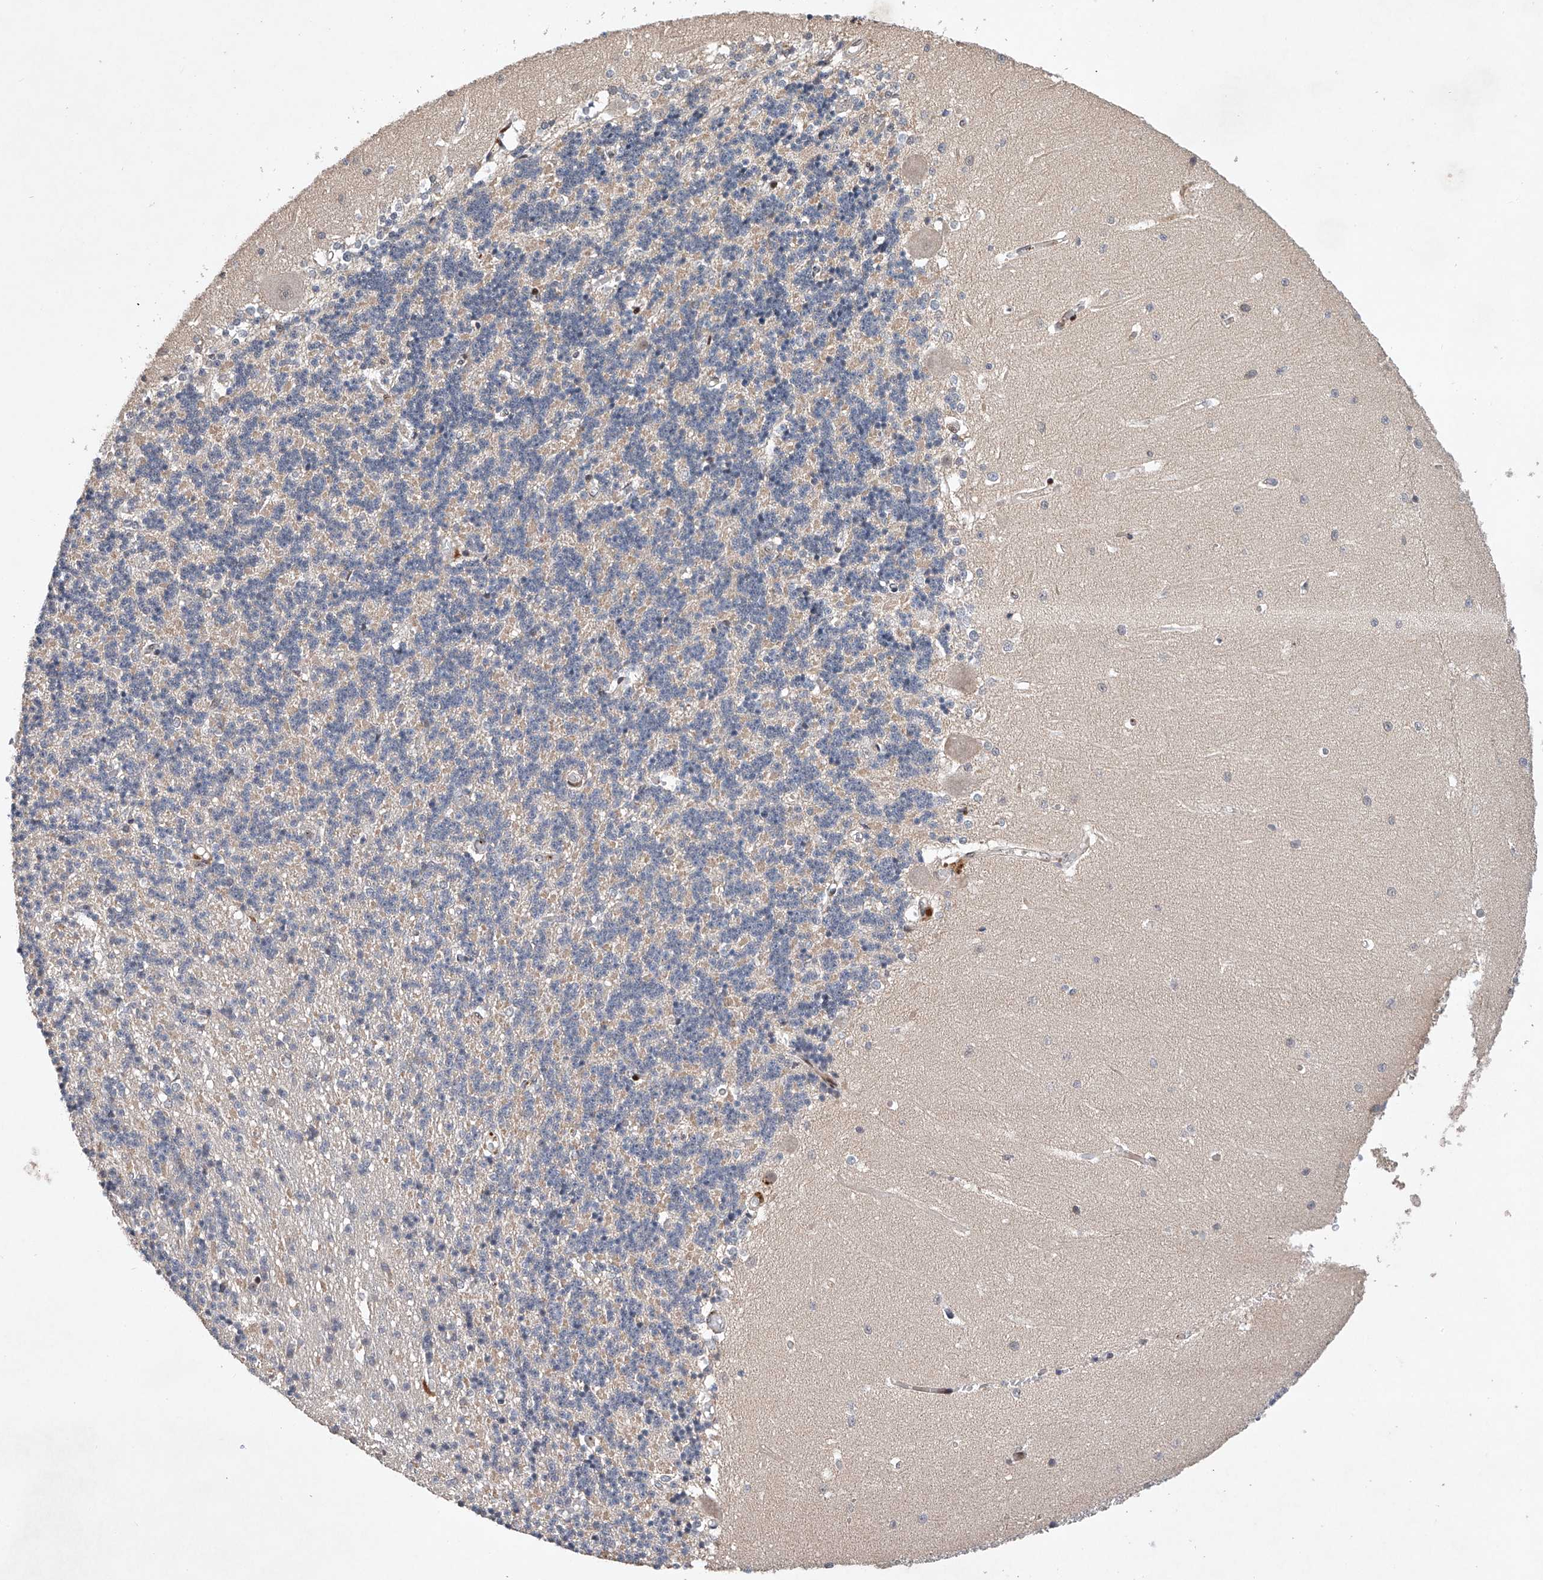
{"staining": {"intensity": "moderate", "quantity": "<25%", "location": "cytoplasmic/membranous"}, "tissue": "cerebellum", "cell_type": "Cells in granular layer", "image_type": "normal", "snomed": [{"axis": "morphology", "description": "Normal tissue, NOS"}, {"axis": "topography", "description": "Cerebellum"}], "caption": "Protein staining exhibits moderate cytoplasmic/membranous expression in approximately <25% of cells in granular layer in benign cerebellum. (brown staining indicates protein expression, while blue staining denotes nuclei).", "gene": "AFG1L", "patient": {"sex": "male", "age": 37}}